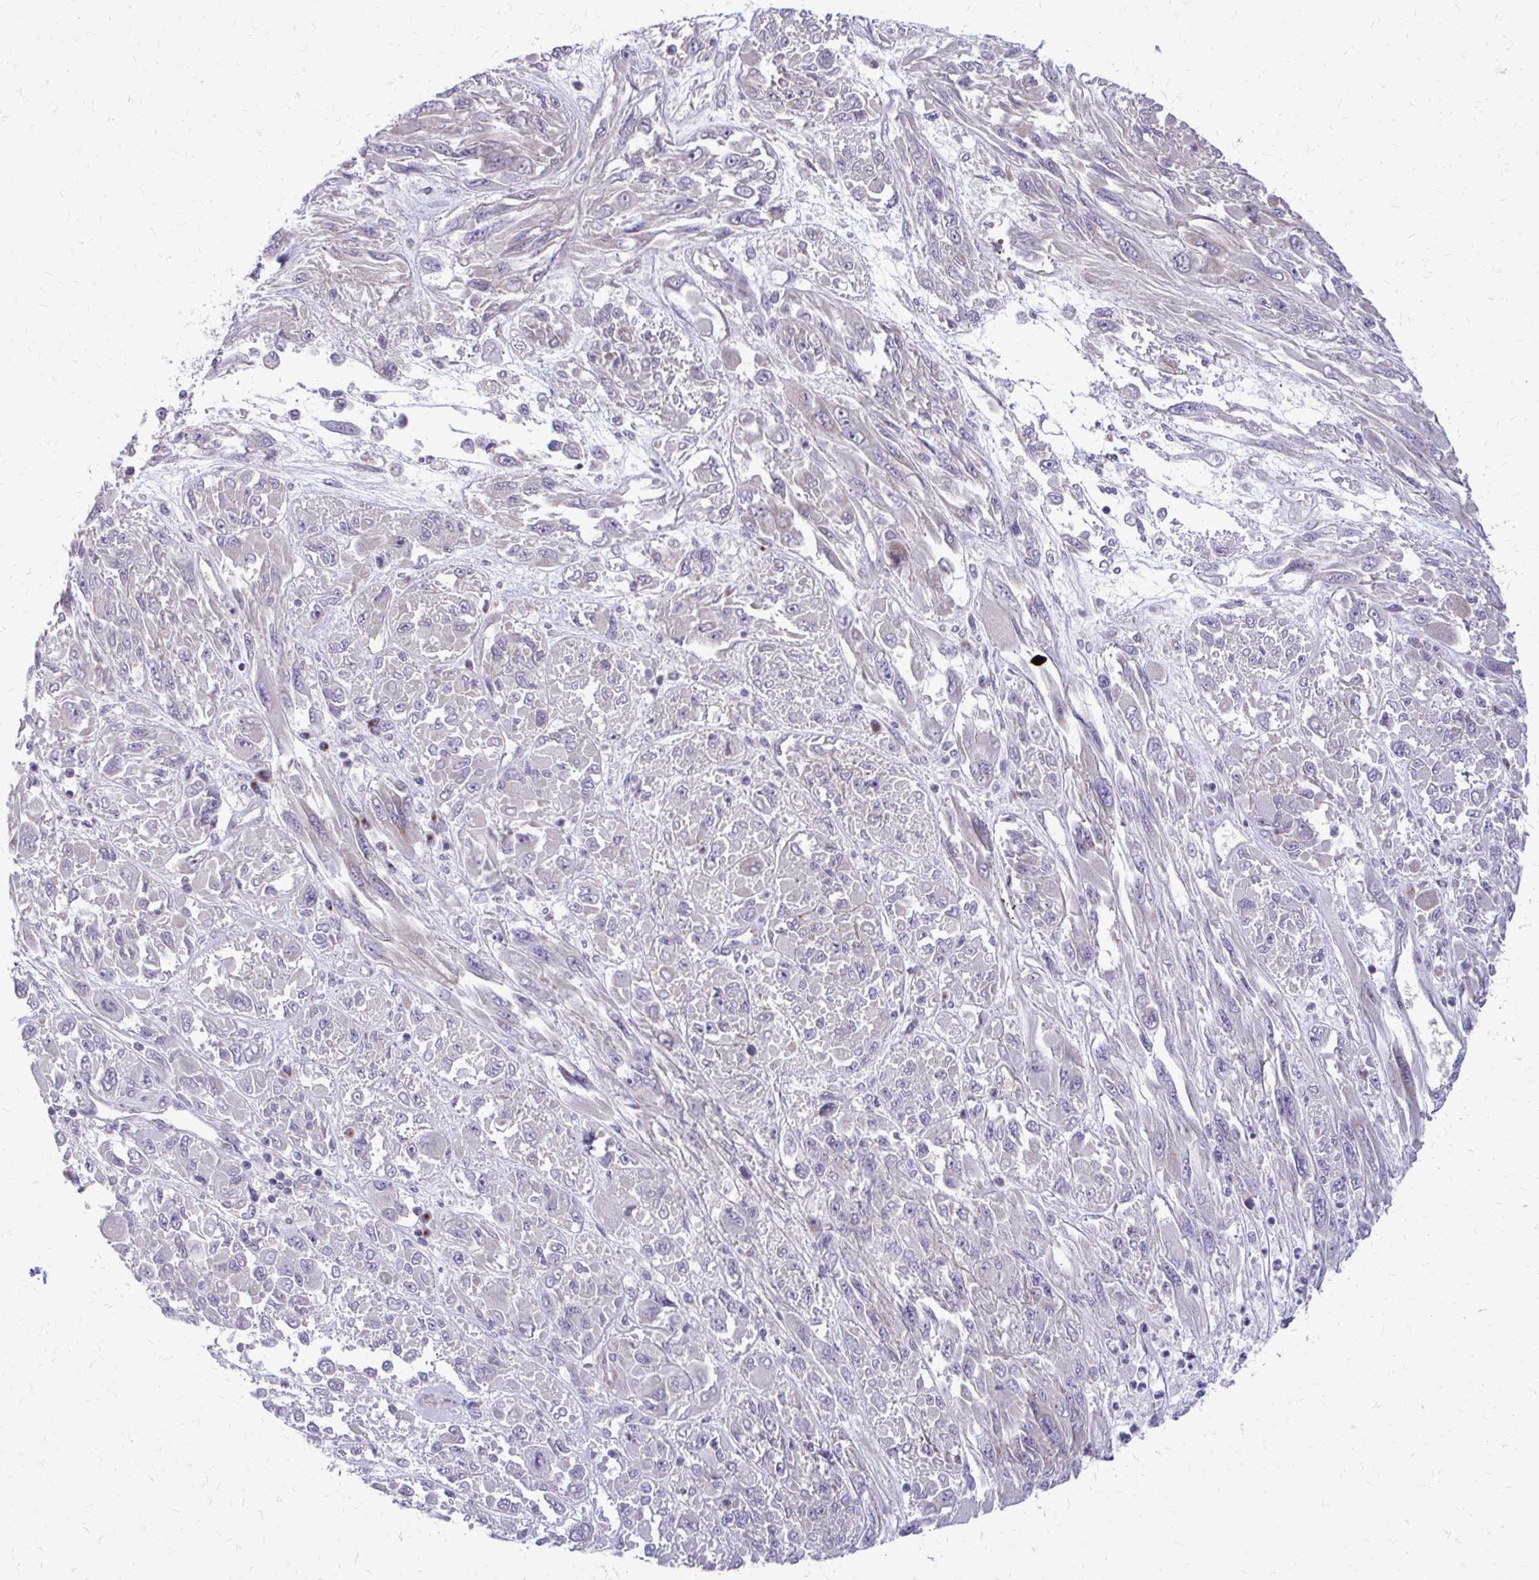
{"staining": {"intensity": "negative", "quantity": "none", "location": "none"}, "tissue": "melanoma", "cell_type": "Tumor cells", "image_type": "cancer", "snomed": [{"axis": "morphology", "description": "Malignant melanoma, NOS"}, {"axis": "topography", "description": "Skin"}], "caption": "There is no significant positivity in tumor cells of malignant melanoma.", "gene": "FUNDC2", "patient": {"sex": "female", "age": 91}}